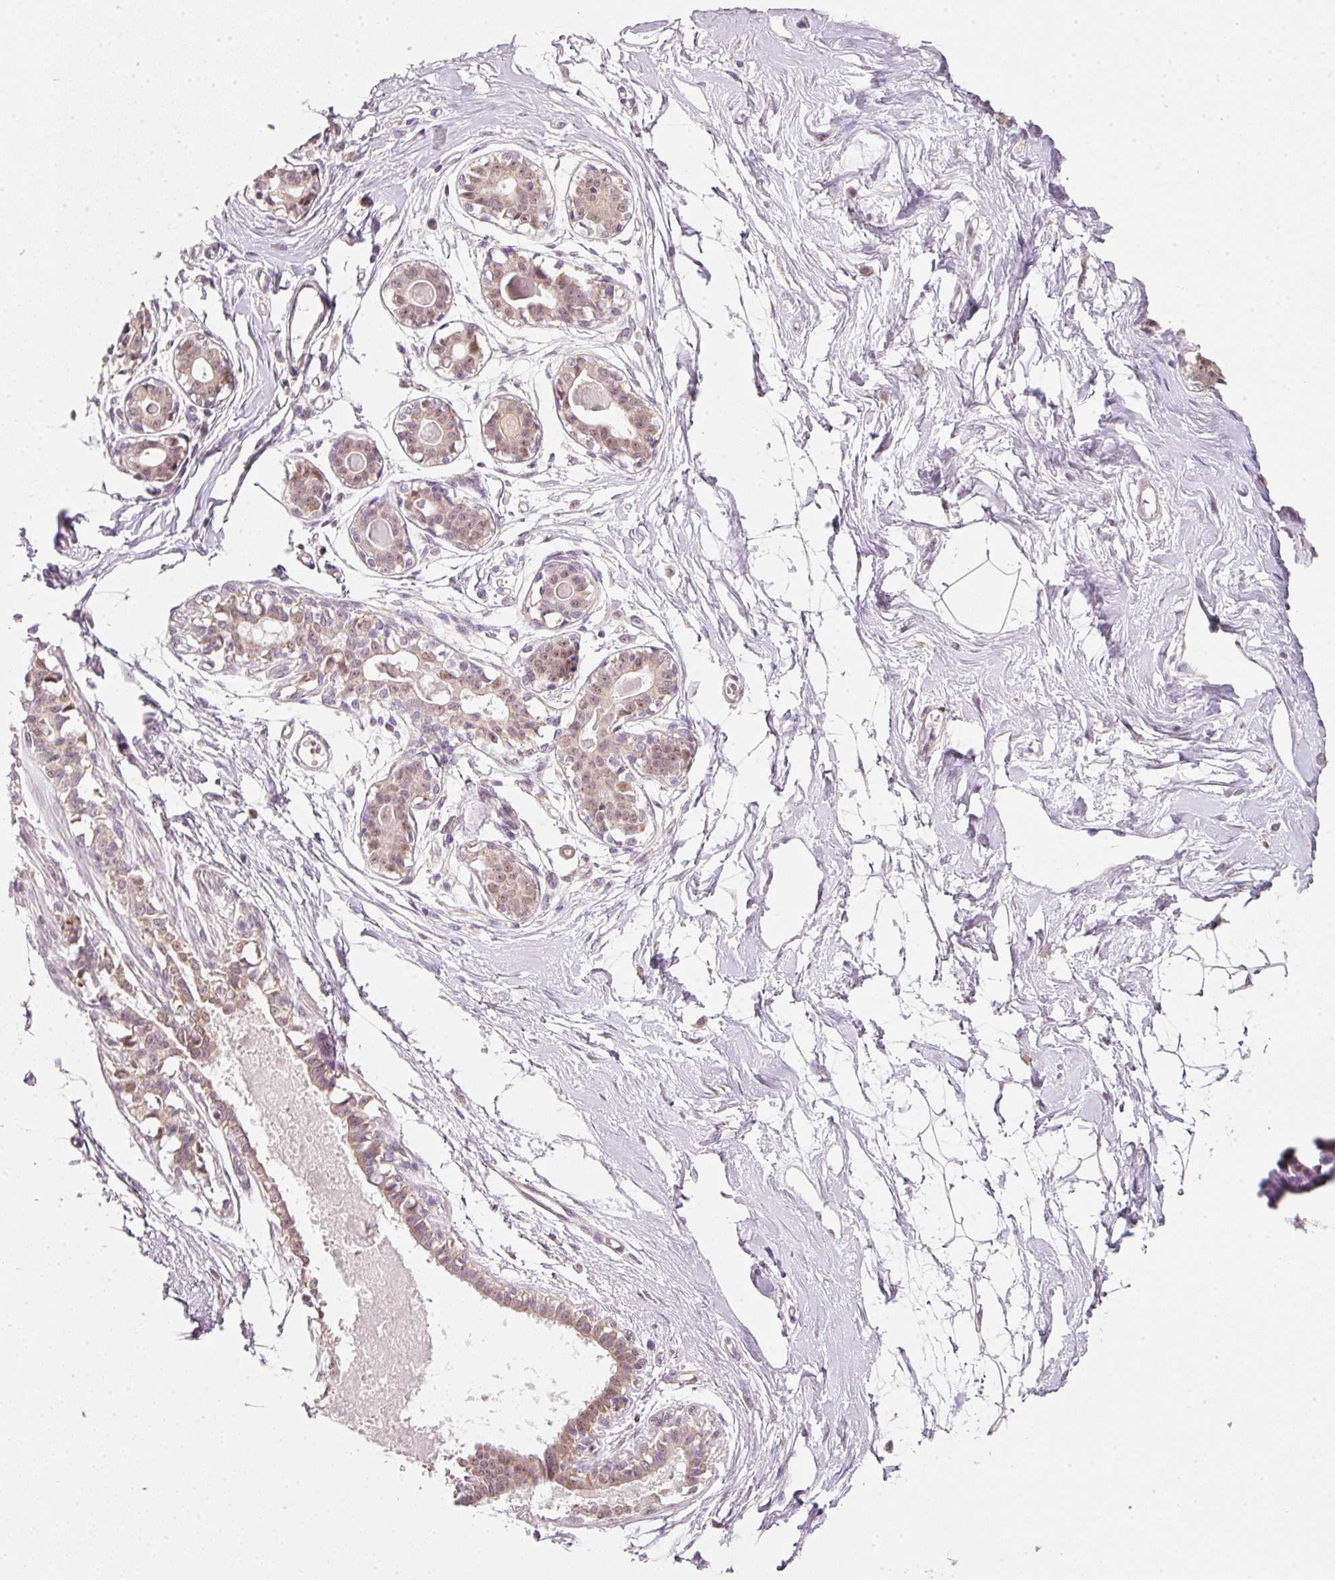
{"staining": {"intensity": "negative", "quantity": "none", "location": "none"}, "tissue": "breast", "cell_type": "Adipocytes", "image_type": "normal", "snomed": [{"axis": "morphology", "description": "Normal tissue, NOS"}, {"axis": "topography", "description": "Breast"}], "caption": "Immunohistochemical staining of benign human breast exhibits no significant staining in adipocytes. (DAB immunohistochemistry (IHC) visualized using brightfield microscopy, high magnification).", "gene": "FSTL3", "patient": {"sex": "female", "age": 45}}